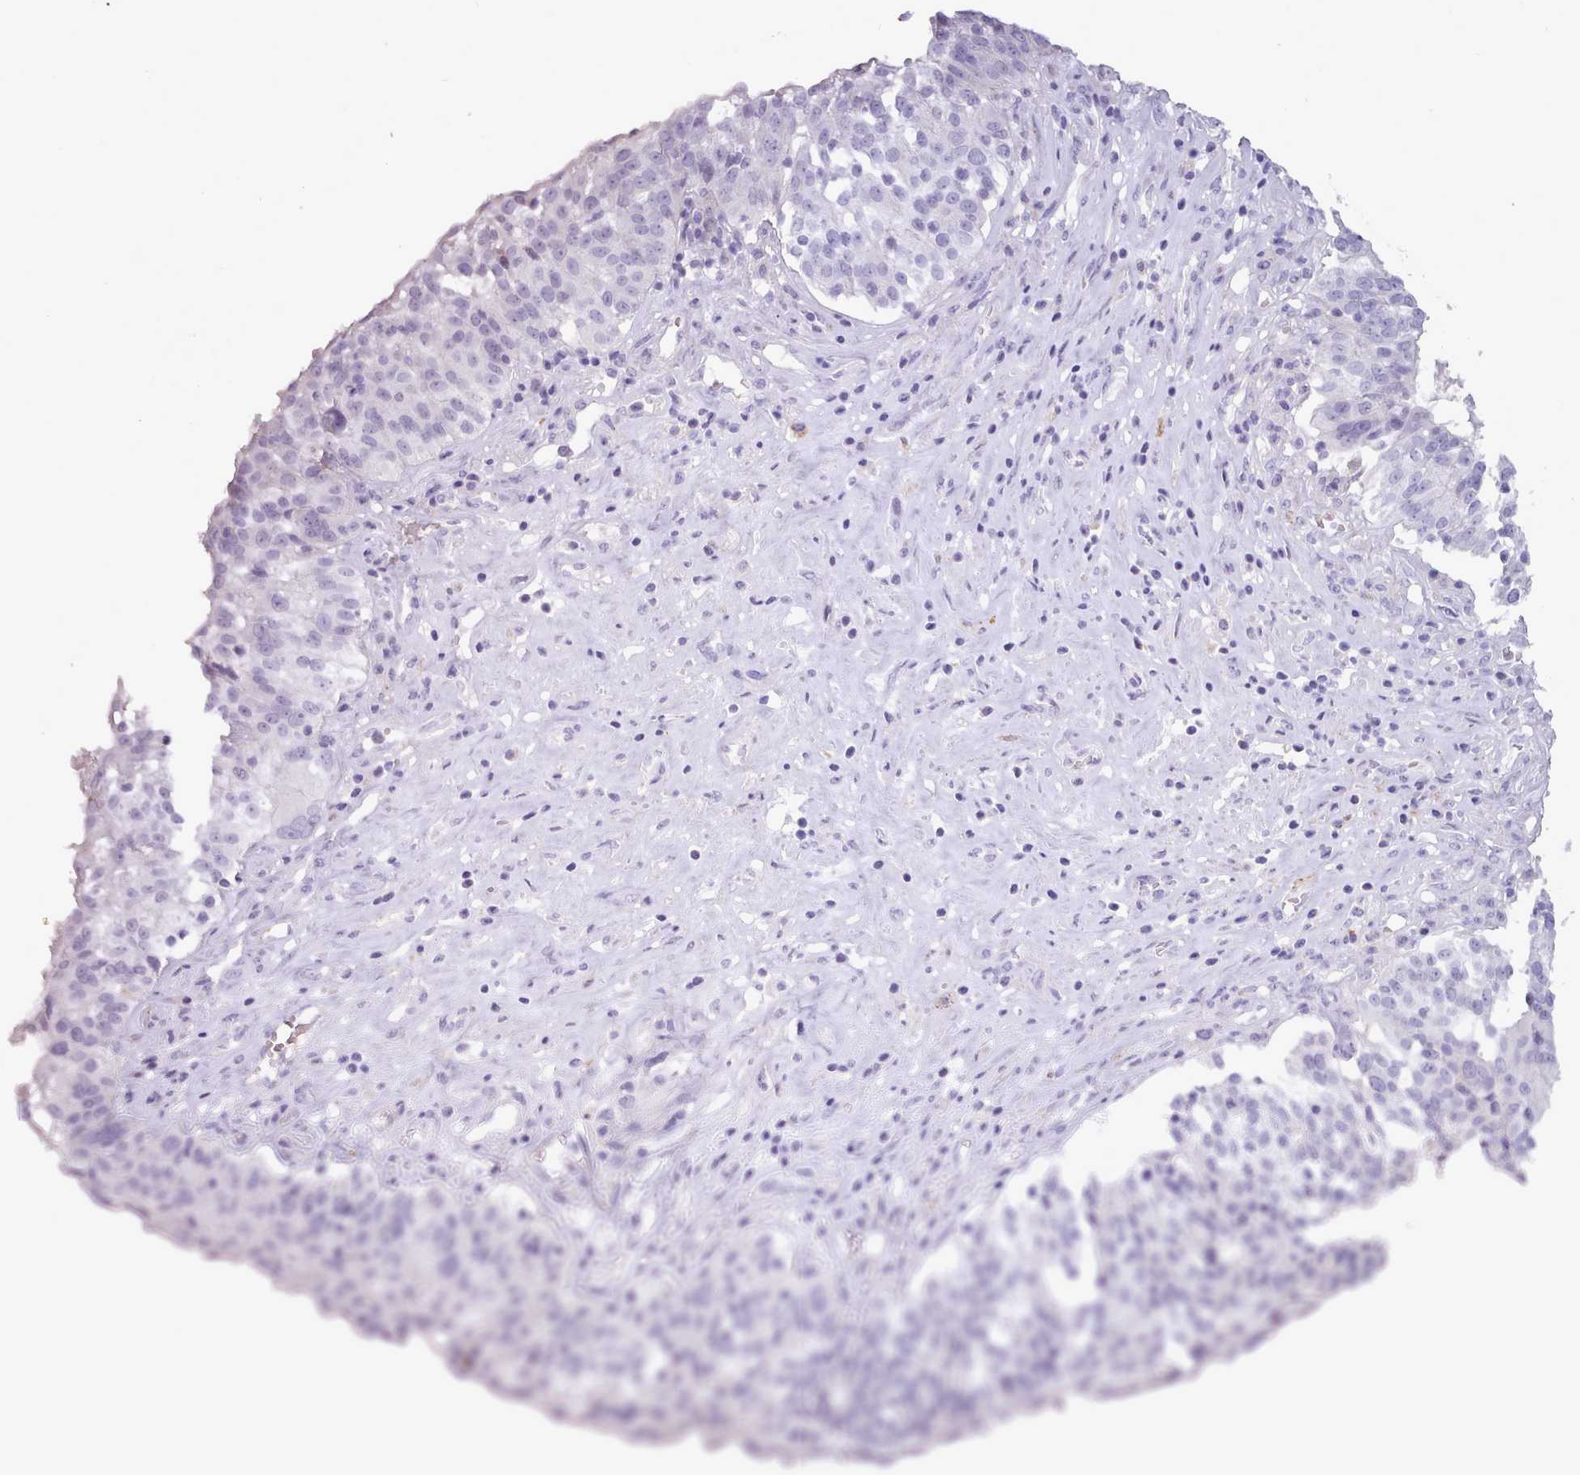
{"staining": {"intensity": "negative", "quantity": "none", "location": "none"}, "tissue": "ovarian cancer", "cell_type": "Tumor cells", "image_type": "cancer", "snomed": [{"axis": "morphology", "description": "Cystadenocarcinoma, serous, NOS"}, {"axis": "topography", "description": "Ovary"}], "caption": "Immunohistochemical staining of human ovarian cancer demonstrates no significant staining in tumor cells. (DAB (3,3'-diaminobenzidine) immunohistochemistry (IHC), high magnification).", "gene": "ATRAID", "patient": {"sex": "female", "age": 59}}